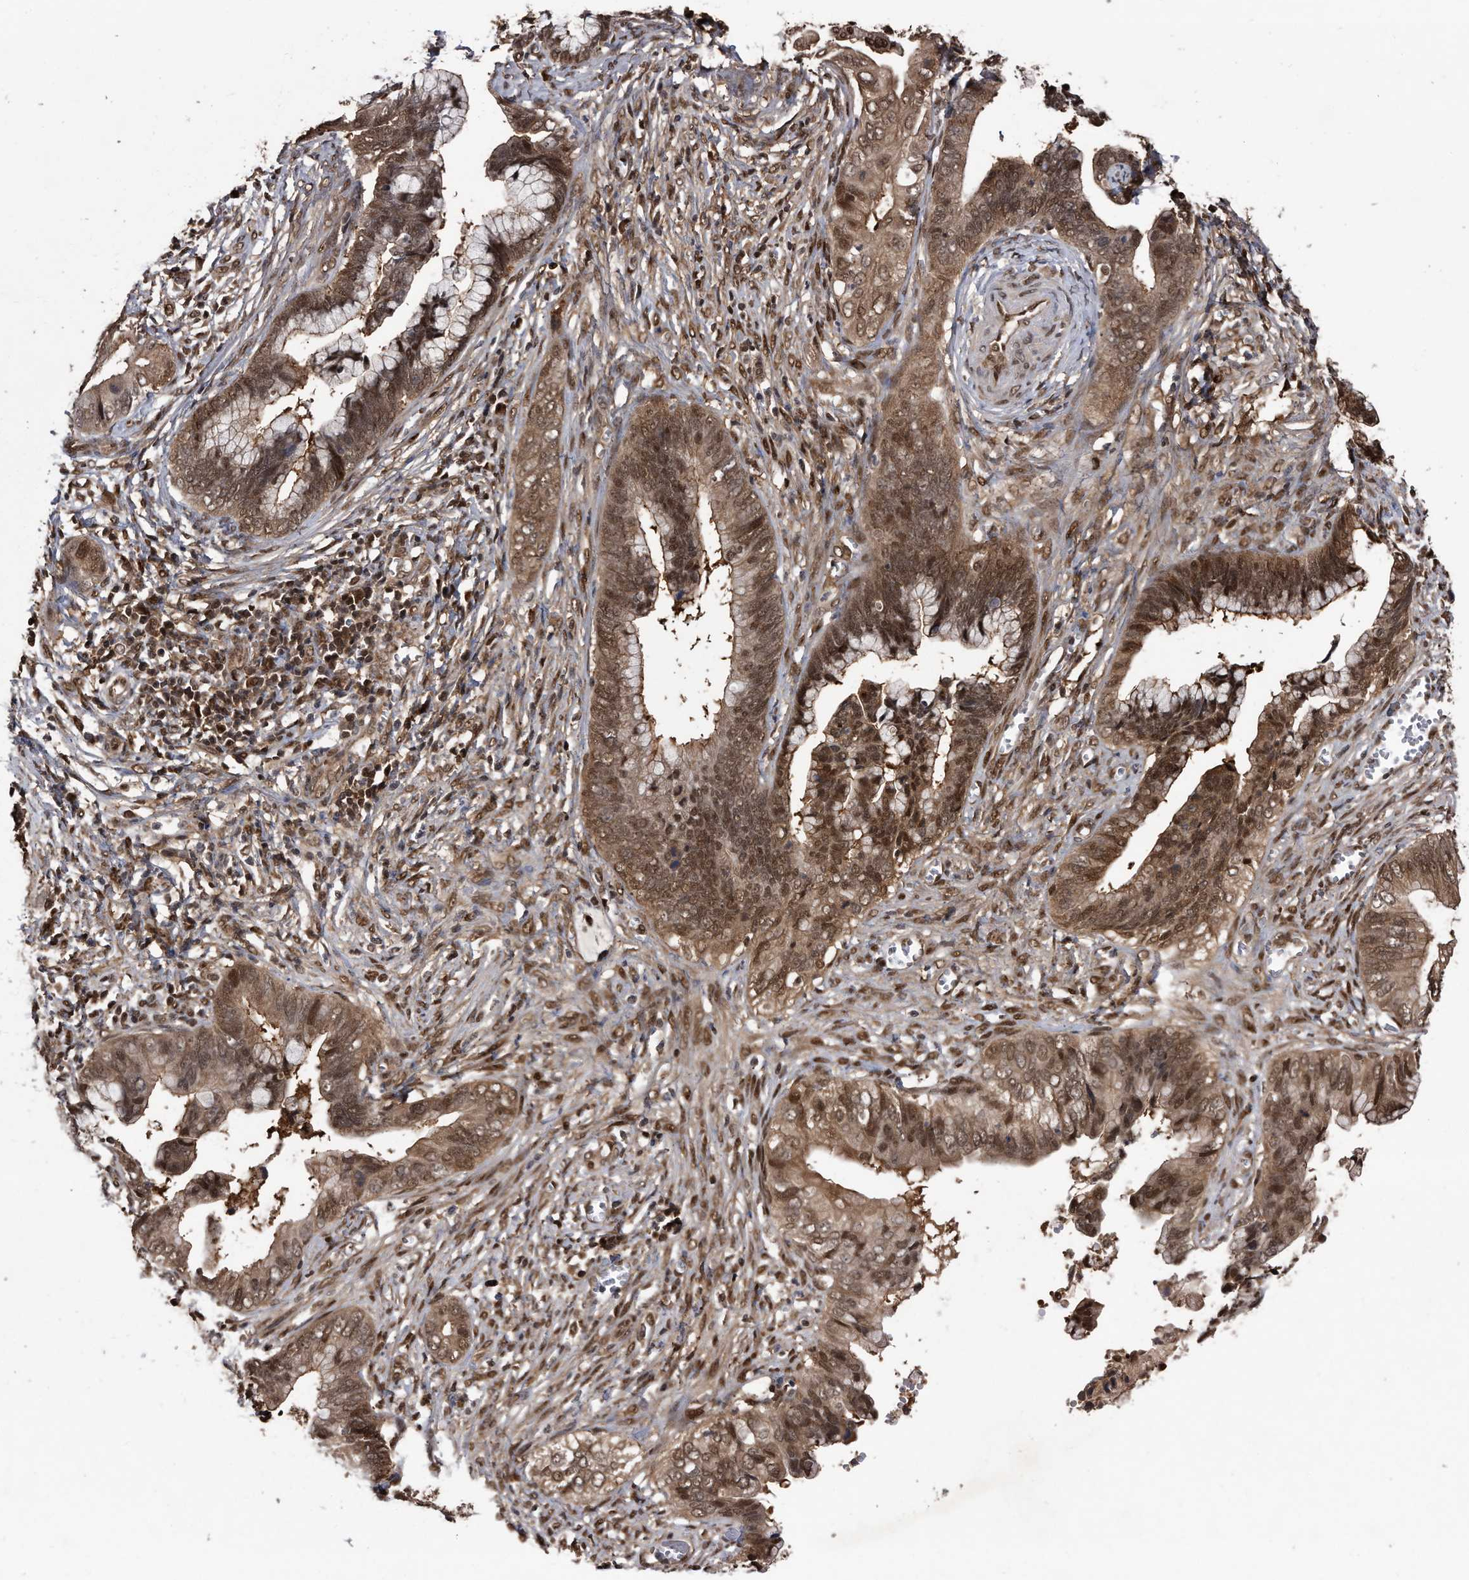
{"staining": {"intensity": "moderate", "quantity": ">75%", "location": "cytoplasmic/membranous,nuclear"}, "tissue": "cervical cancer", "cell_type": "Tumor cells", "image_type": "cancer", "snomed": [{"axis": "morphology", "description": "Adenocarcinoma, NOS"}, {"axis": "topography", "description": "Cervix"}], "caption": "Adenocarcinoma (cervical) stained with a brown dye reveals moderate cytoplasmic/membranous and nuclear positive positivity in approximately >75% of tumor cells.", "gene": "RAD23B", "patient": {"sex": "female", "age": 44}}